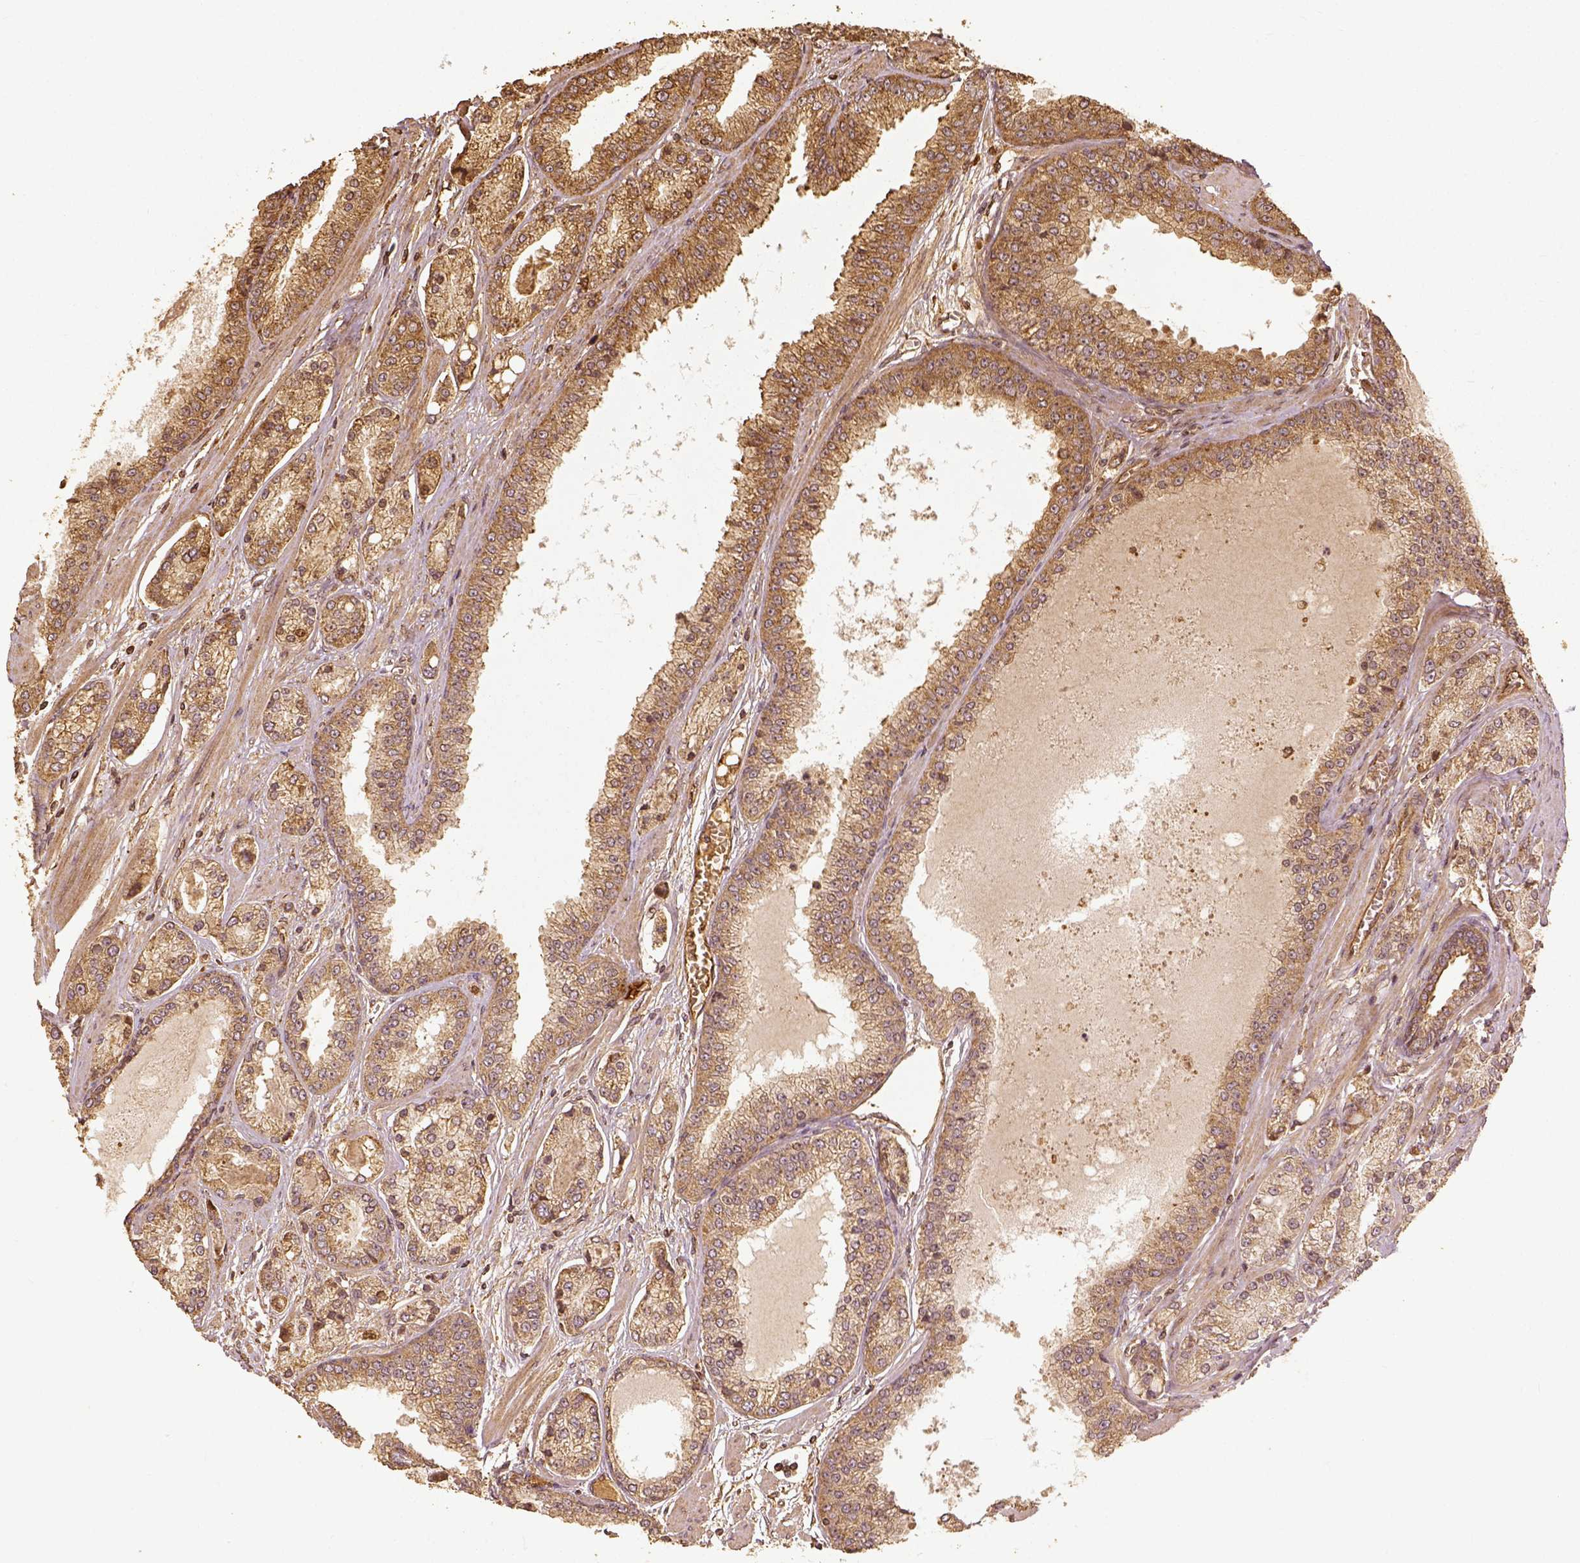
{"staining": {"intensity": "moderate", "quantity": "25%-75%", "location": "cytoplasmic/membranous"}, "tissue": "prostate cancer", "cell_type": "Tumor cells", "image_type": "cancer", "snomed": [{"axis": "morphology", "description": "Adenocarcinoma, NOS"}, {"axis": "topography", "description": "Prostate"}], "caption": "Approximately 25%-75% of tumor cells in prostate cancer (adenocarcinoma) reveal moderate cytoplasmic/membranous protein positivity as visualized by brown immunohistochemical staining.", "gene": "VEGFA", "patient": {"sex": "male", "age": 64}}